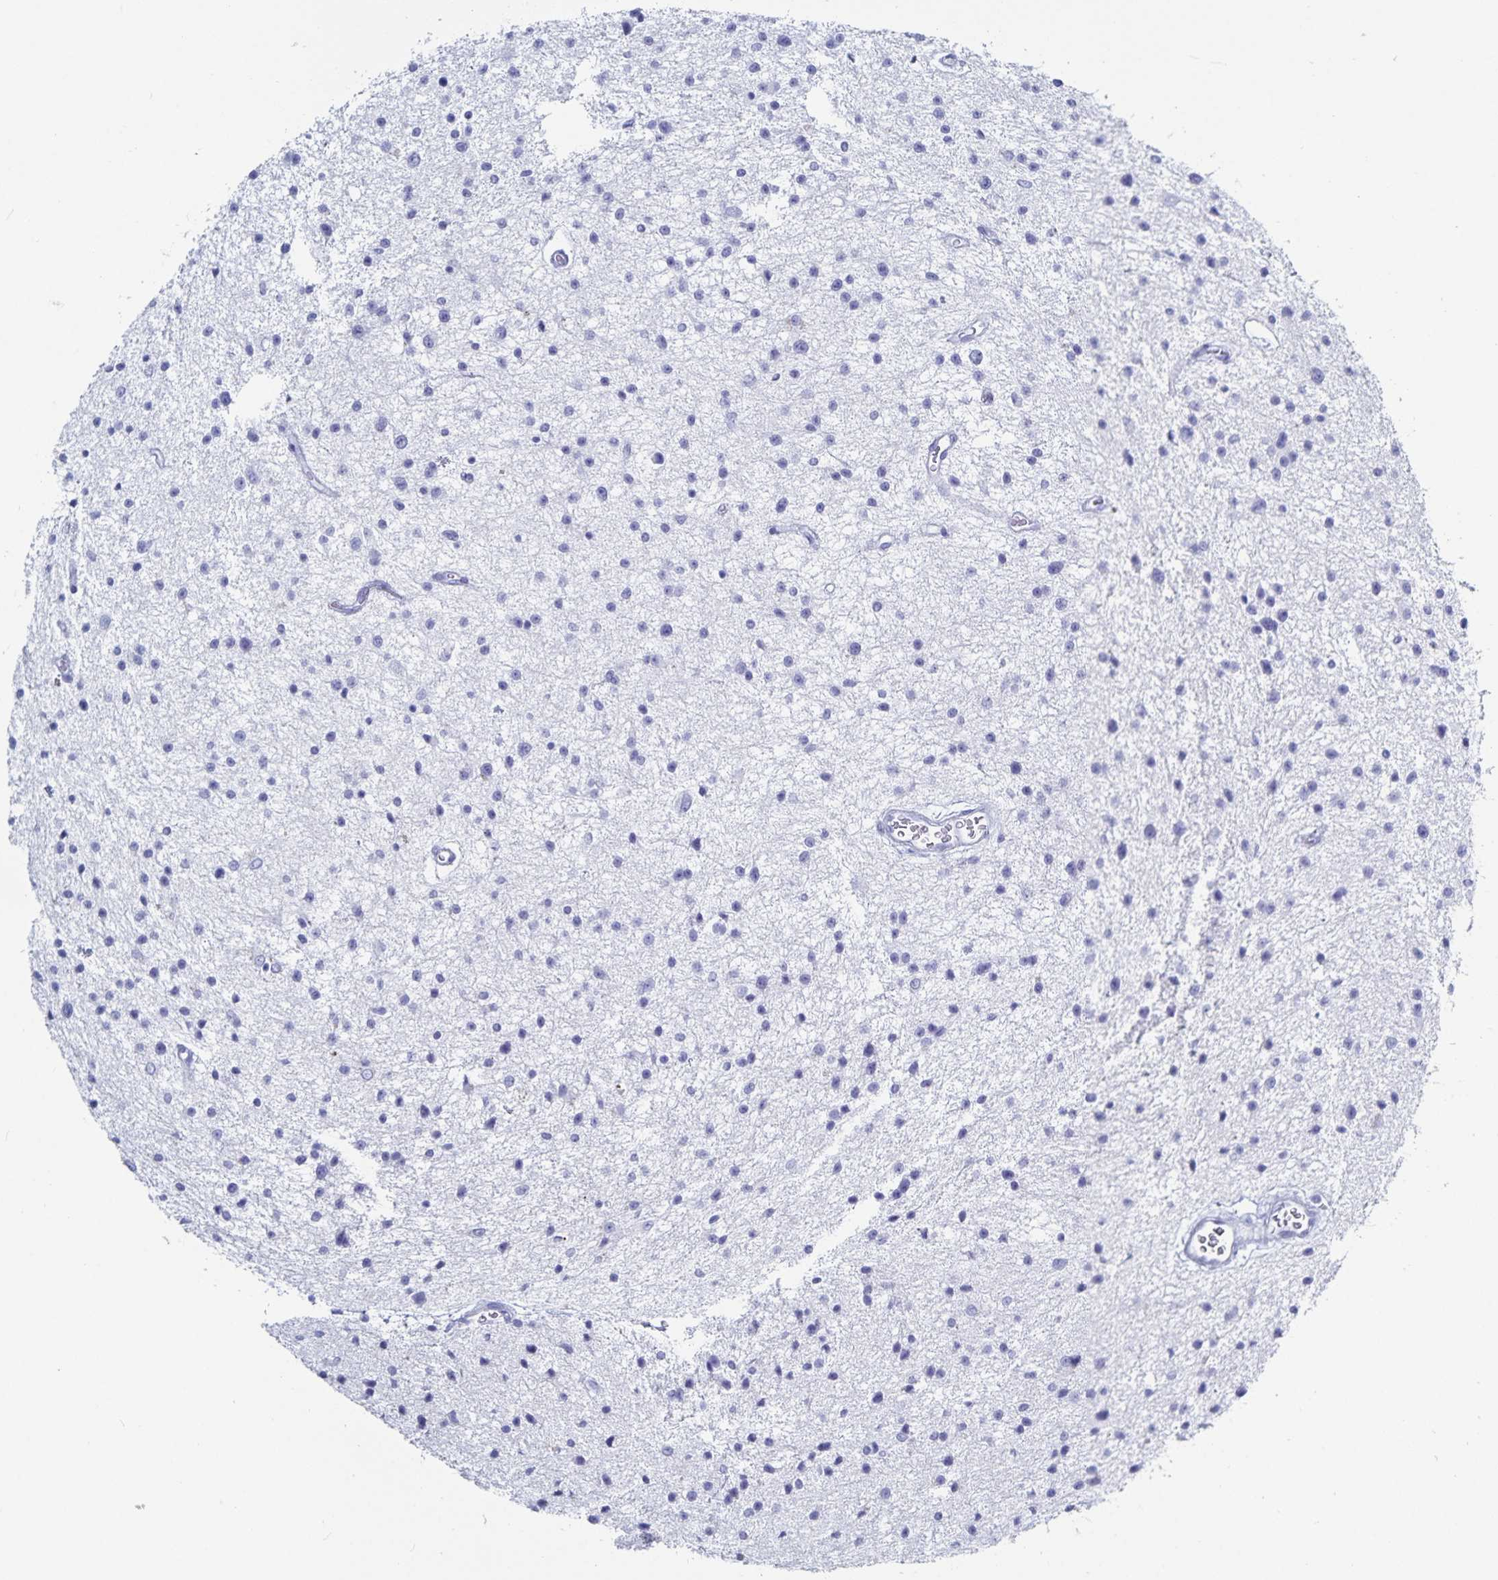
{"staining": {"intensity": "negative", "quantity": "none", "location": "none"}, "tissue": "glioma", "cell_type": "Tumor cells", "image_type": "cancer", "snomed": [{"axis": "morphology", "description": "Glioma, malignant, Low grade"}, {"axis": "topography", "description": "Brain"}], "caption": "High power microscopy micrograph of an immunohistochemistry image of glioma, revealing no significant positivity in tumor cells.", "gene": "C19orf73", "patient": {"sex": "male", "age": 43}}